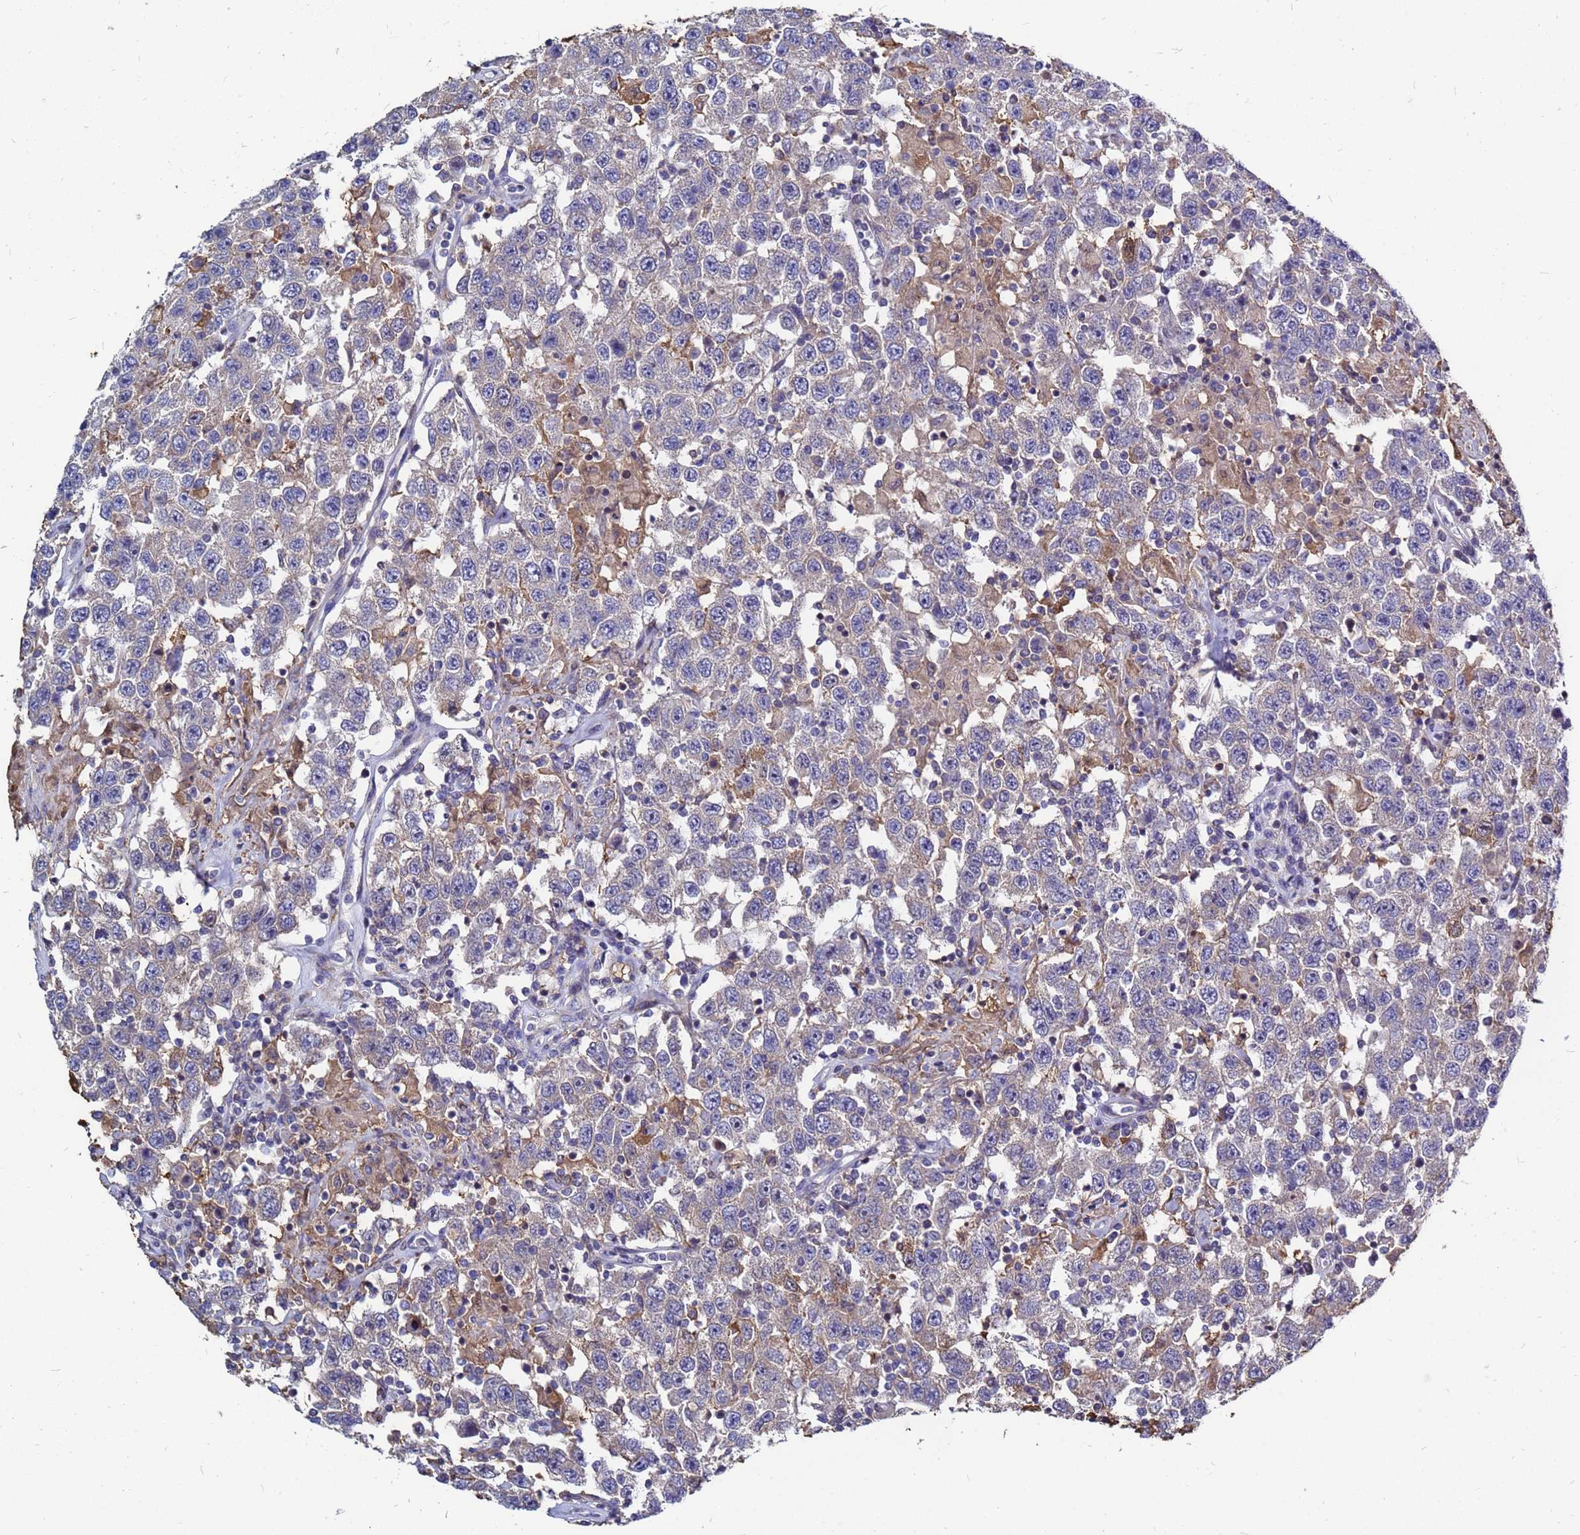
{"staining": {"intensity": "weak", "quantity": "<25%", "location": "cytoplasmic/membranous"}, "tissue": "testis cancer", "cell_type": "Tumor cells", "image_type": "cancer", "snomed": [{"axis": "morphology", "description": "Seminoma, NOS"}, {"axis": "topography", "description": "Testis"}], "caption": "The immunohistochemistry (IHC) histopathology image has no significant positivity in tumor cells of testis seminoma tissue.", "gene": "MOB2", "patient": {"sex": "male", "age": 41}}